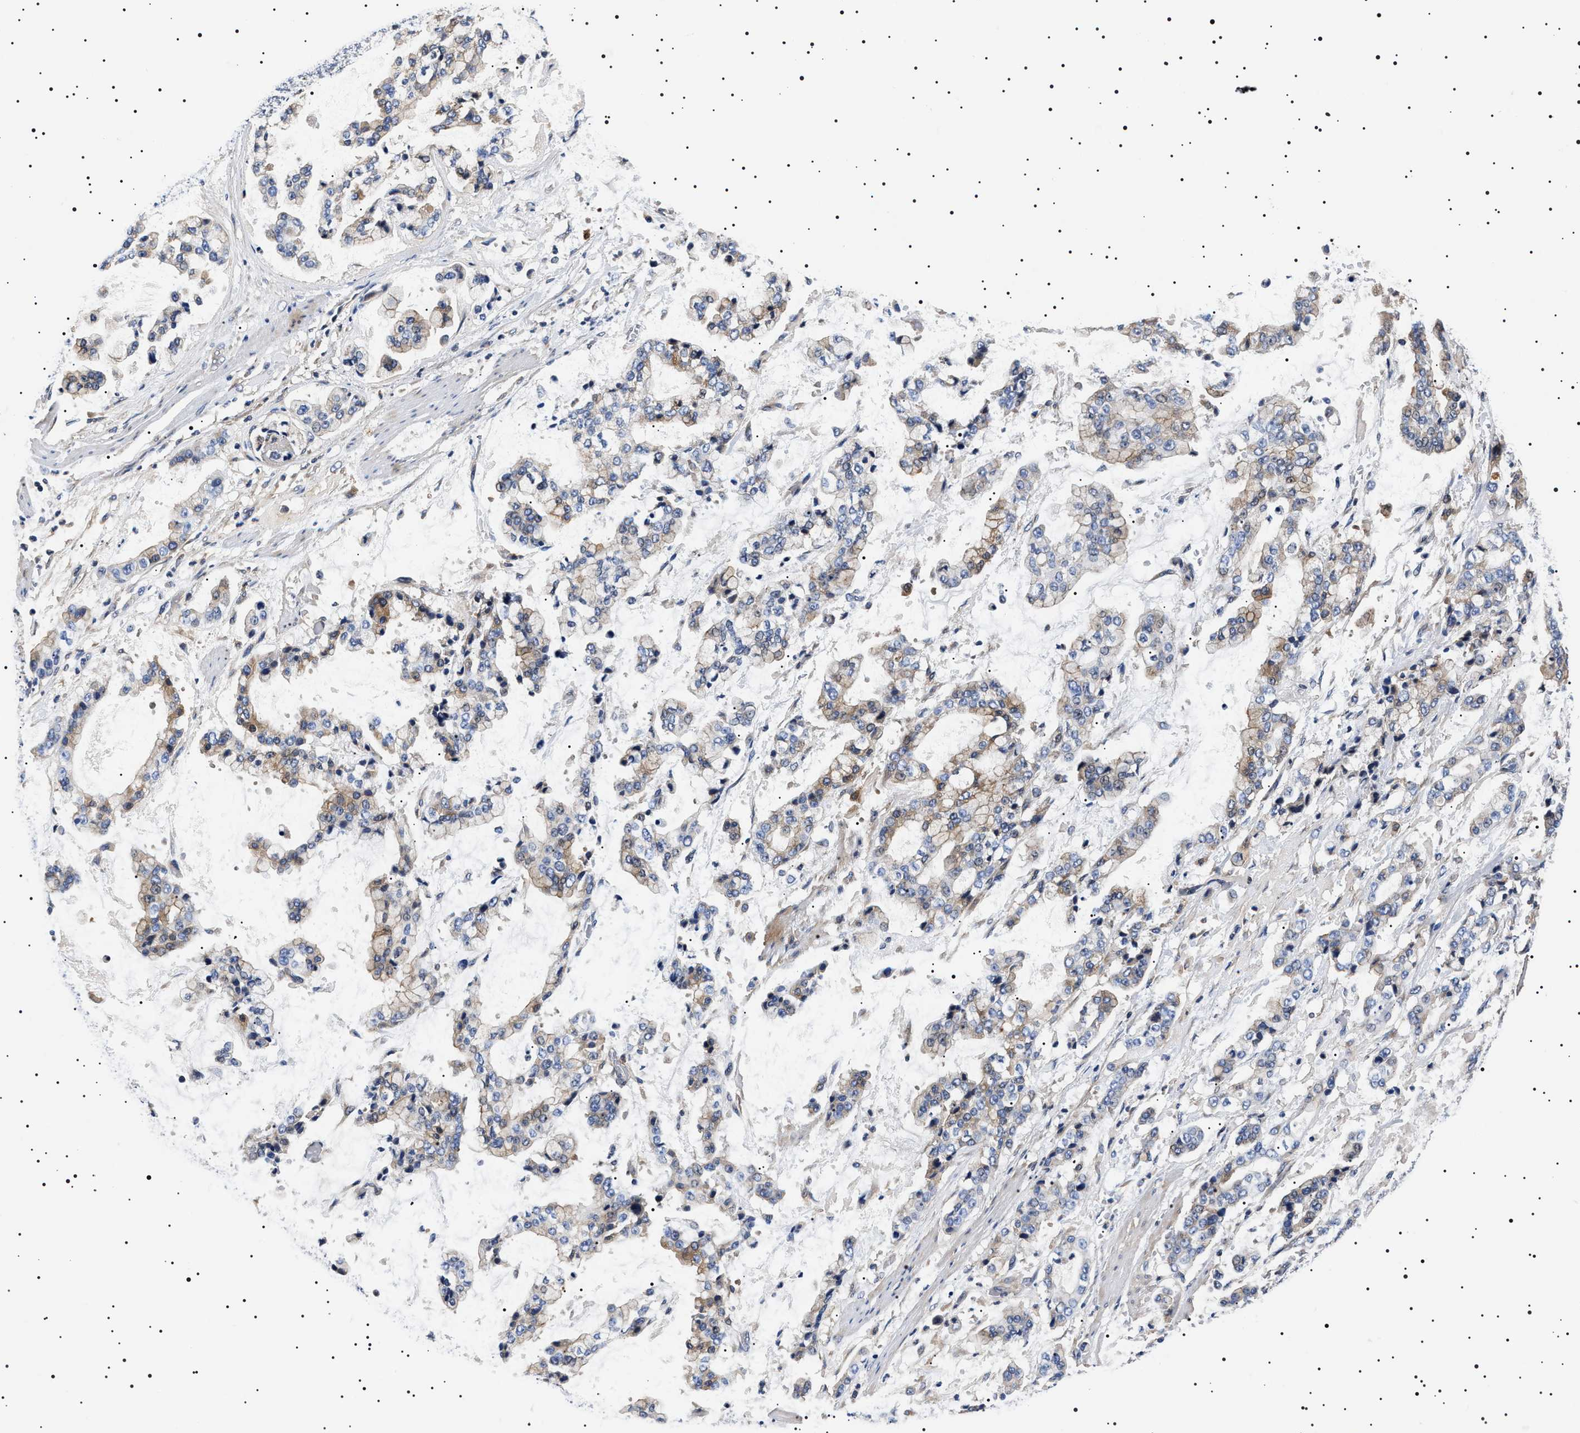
{"staining": {"intensity": "moderate", "quantity": "25%-75%", "location": "cytoplasmic/membranous"}, "tissue": "stomach cancer", "cell_type": "Tumor cells", "image_type": "cancer", "snomed": [{"axis": "morphology", "description": "Normal tissue, NOS"}, {"axis": "morphology", "description": "Adenocarcinoma, NOS"}, {"axis": "topography", "description": "Stomach, upper"}, {"axis": "topography", "description": "Stomach"}], "caption": "Immunohistochemical staining of stomach cancer (adenocarcinoma) shows moderate cytoplasmic/membranous protein expression in approximately 25%-75% of tumor cells. (DAB (3,3'-diaminobenzidine) IHC with brightfield microscopy, high magnification).", "gene": "SLC4A7", "patient": {"sex": "male", "age": 76}}